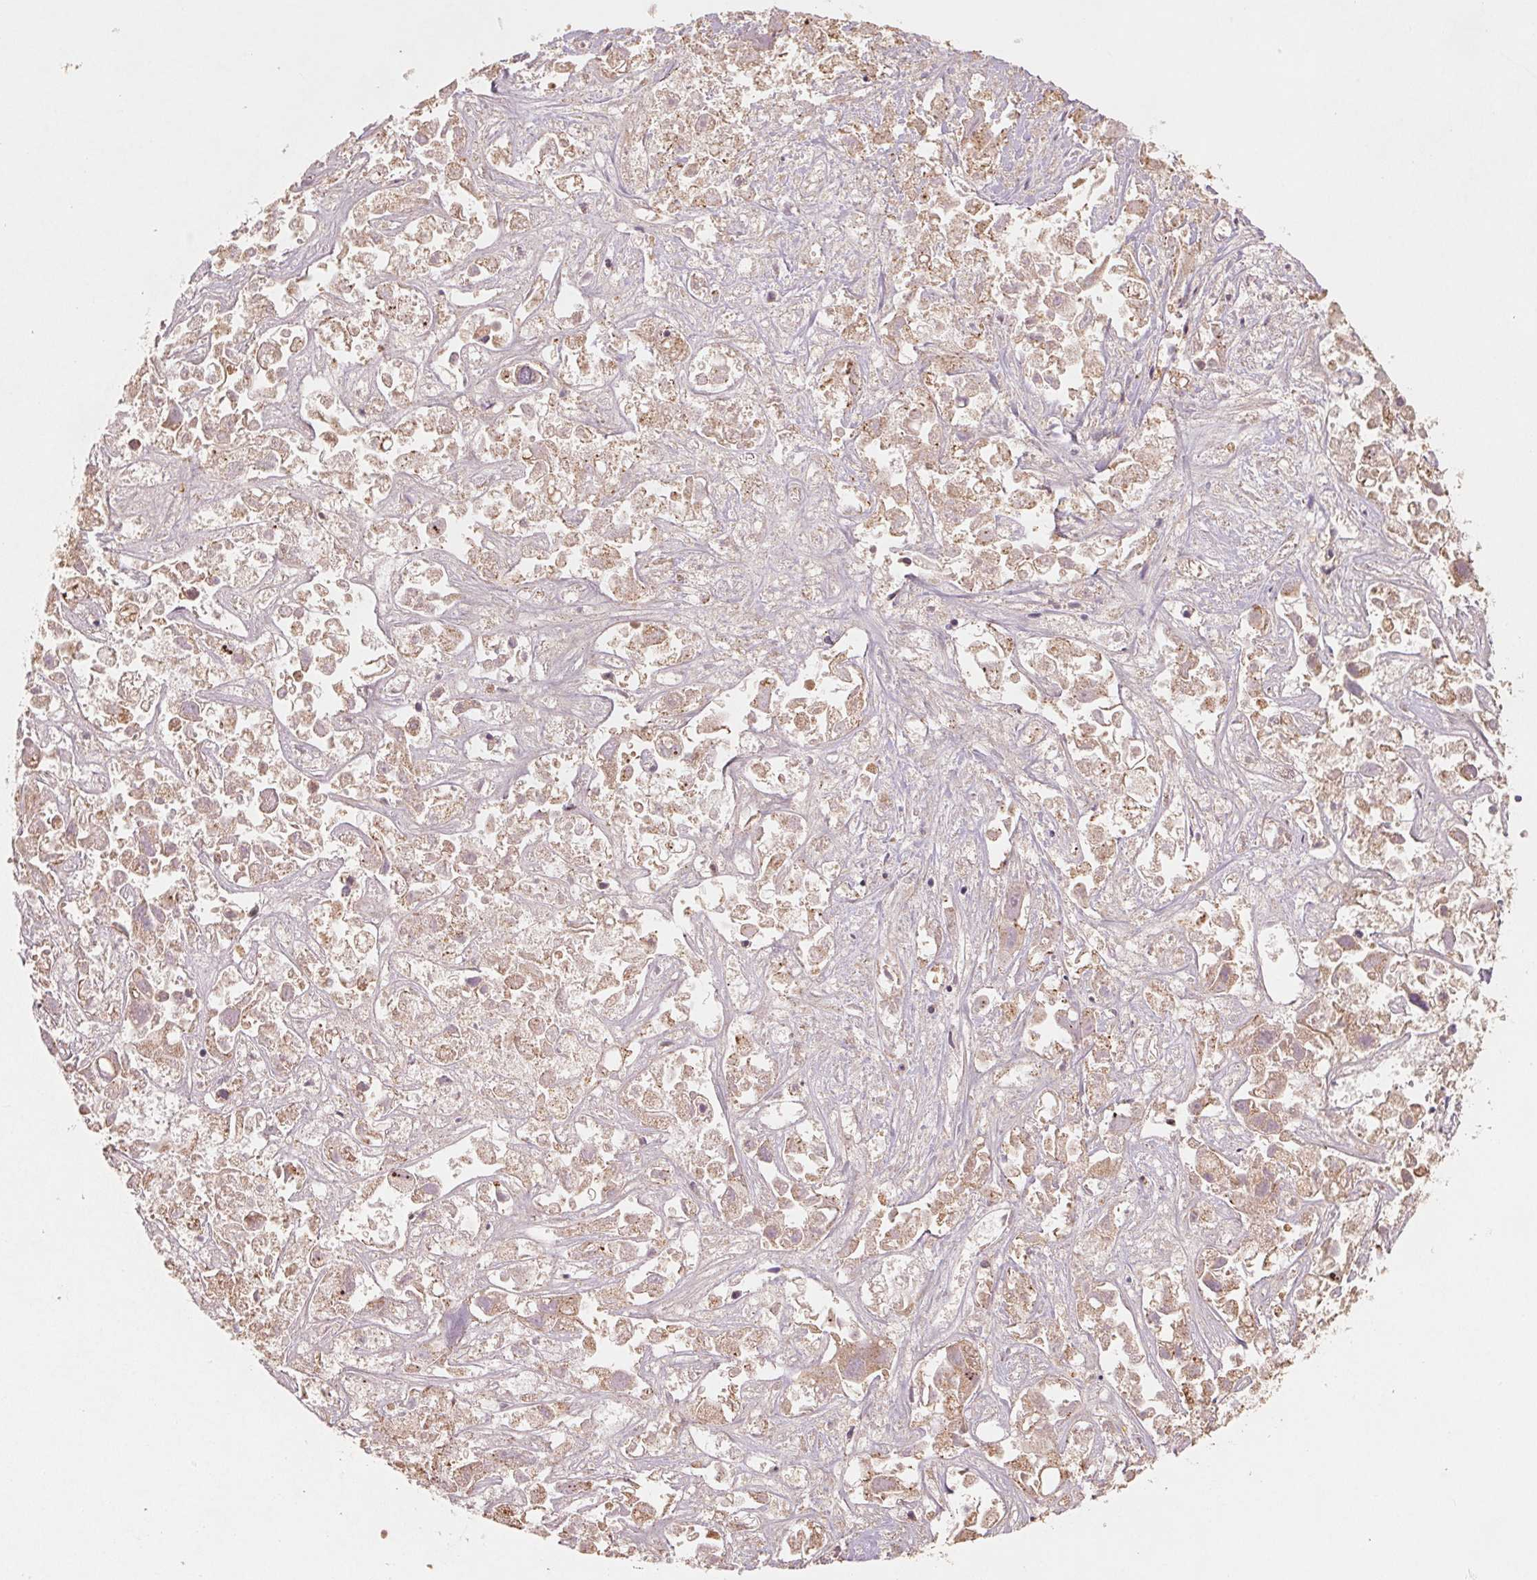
{"staining": {"intensity": "weak", "quantity": ">75%", "location": "cytoplasmic/membranous"}, "tissue": "liver cancer", "cell_type": "Tumor cells", "image_type": "cancer", "snomed": [{"axis": "morphology", "description": "Cholangiocarcinoma"}, {"axis": "topography", "description": "Liver"}], "caption": "DAB (3,3'-diaminobenzidine) immunohistochemical staining of liver cancer (cholangiocarcinoma) demonstrates weak cytoplasmic/membranous protein staining in about >75% of tumor cells. (brown staining indicates protein expression, while blue staining denotes nuclei).", "gene": "WBP2", "patient": {"sex": "male", "age": 81}}